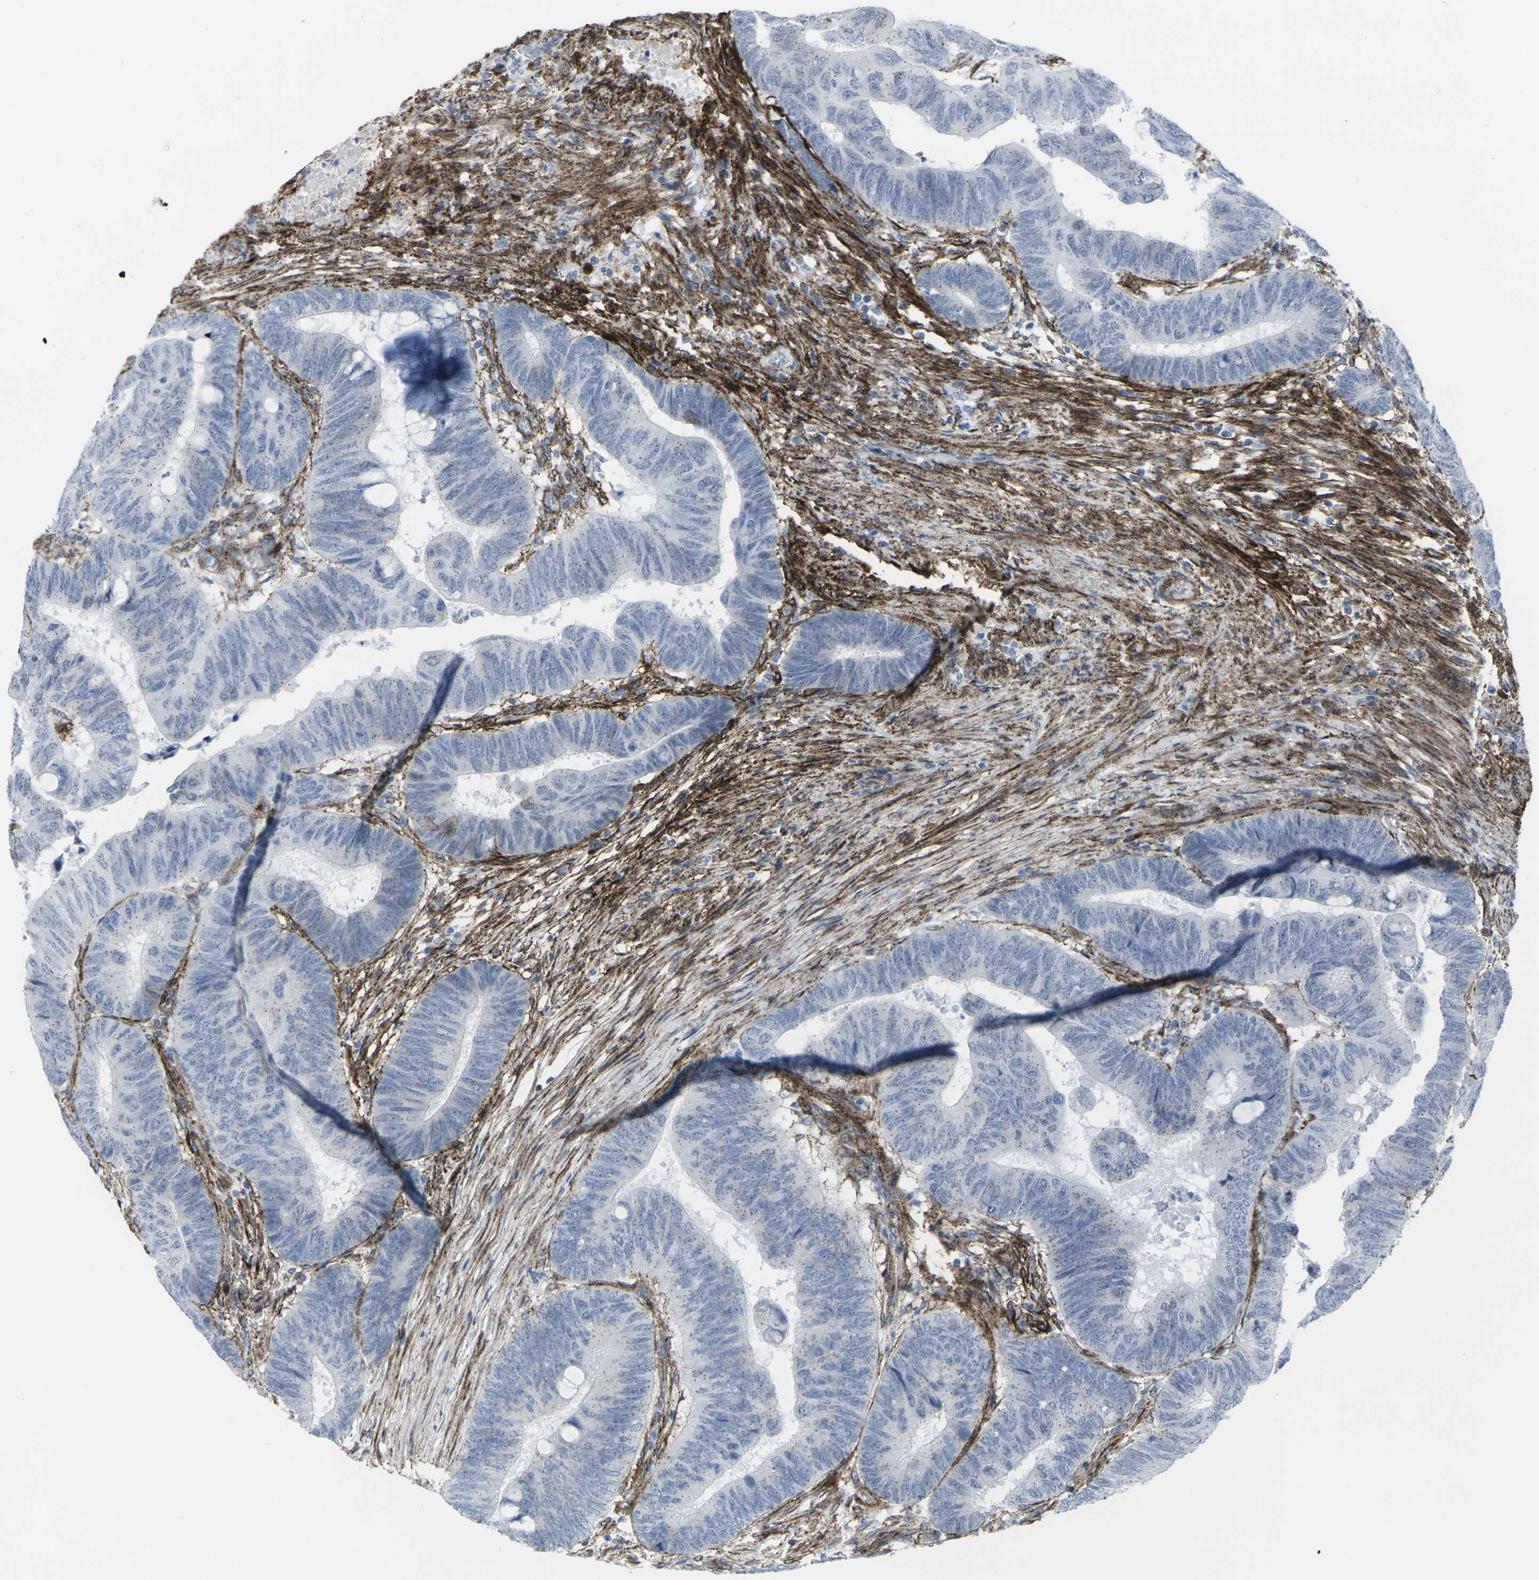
{"staining": {"intensity": "negative", "quantity": "none", "location": "none"}, "tissue": "colorectal cancer", "cell_type": "Tumor cells", "image_type": "cancer", "snomed": [{"axis": "morphology", "description": "Normal tissue, NOS"}, {"axis": "morphology", "description": "Adenocarcinoma, NOS"}, {"axis": "topography", "description": "Rectum"}, {"axis": "topography", "description": "Peripheral nerve tissue"}], "caption": "The immunohistochemistry histopathology image has no significant positivity in tumor cells of adenocarcinoma (colorectal) tissue.", "gene": "CDH11", "patient": {"sex": "male", "age": 92}}